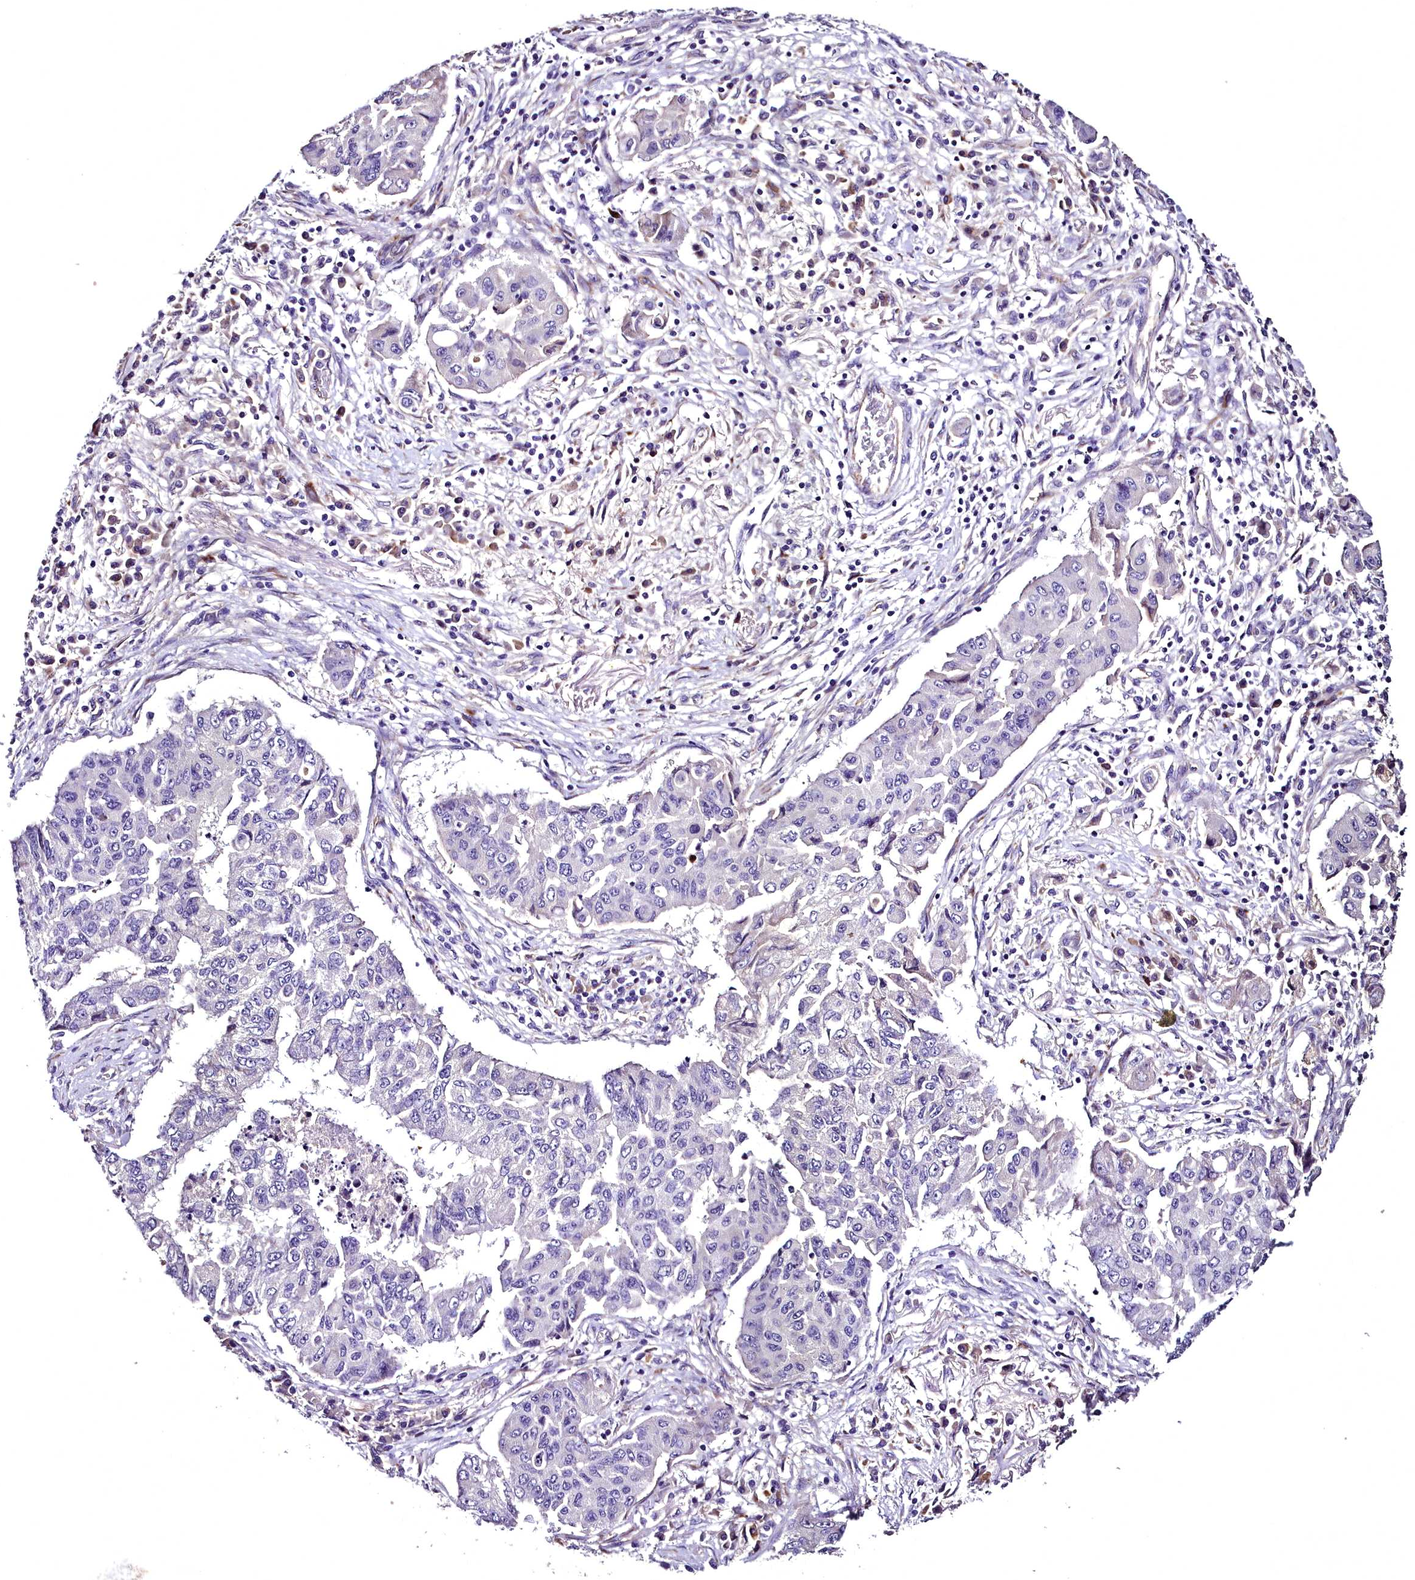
{"staining": {"intensity": "negative", "quantity": "none", "location": "none"}, "tissue": "lung cancer", "cell_type": "Tumor cells", "image_type": "cancer", "snomed": [{"axis": "morphology", "description": "Squamous cell carcinoma, NOS"}, {"axis": "topography", "description": "Lung"}], "caption": "An image of human lung cancer (squamous cell carcinoma) is negative for staining in tumor cells.", "gene": "MS4A18", "patient": {"sex": "male", "age": 74}}